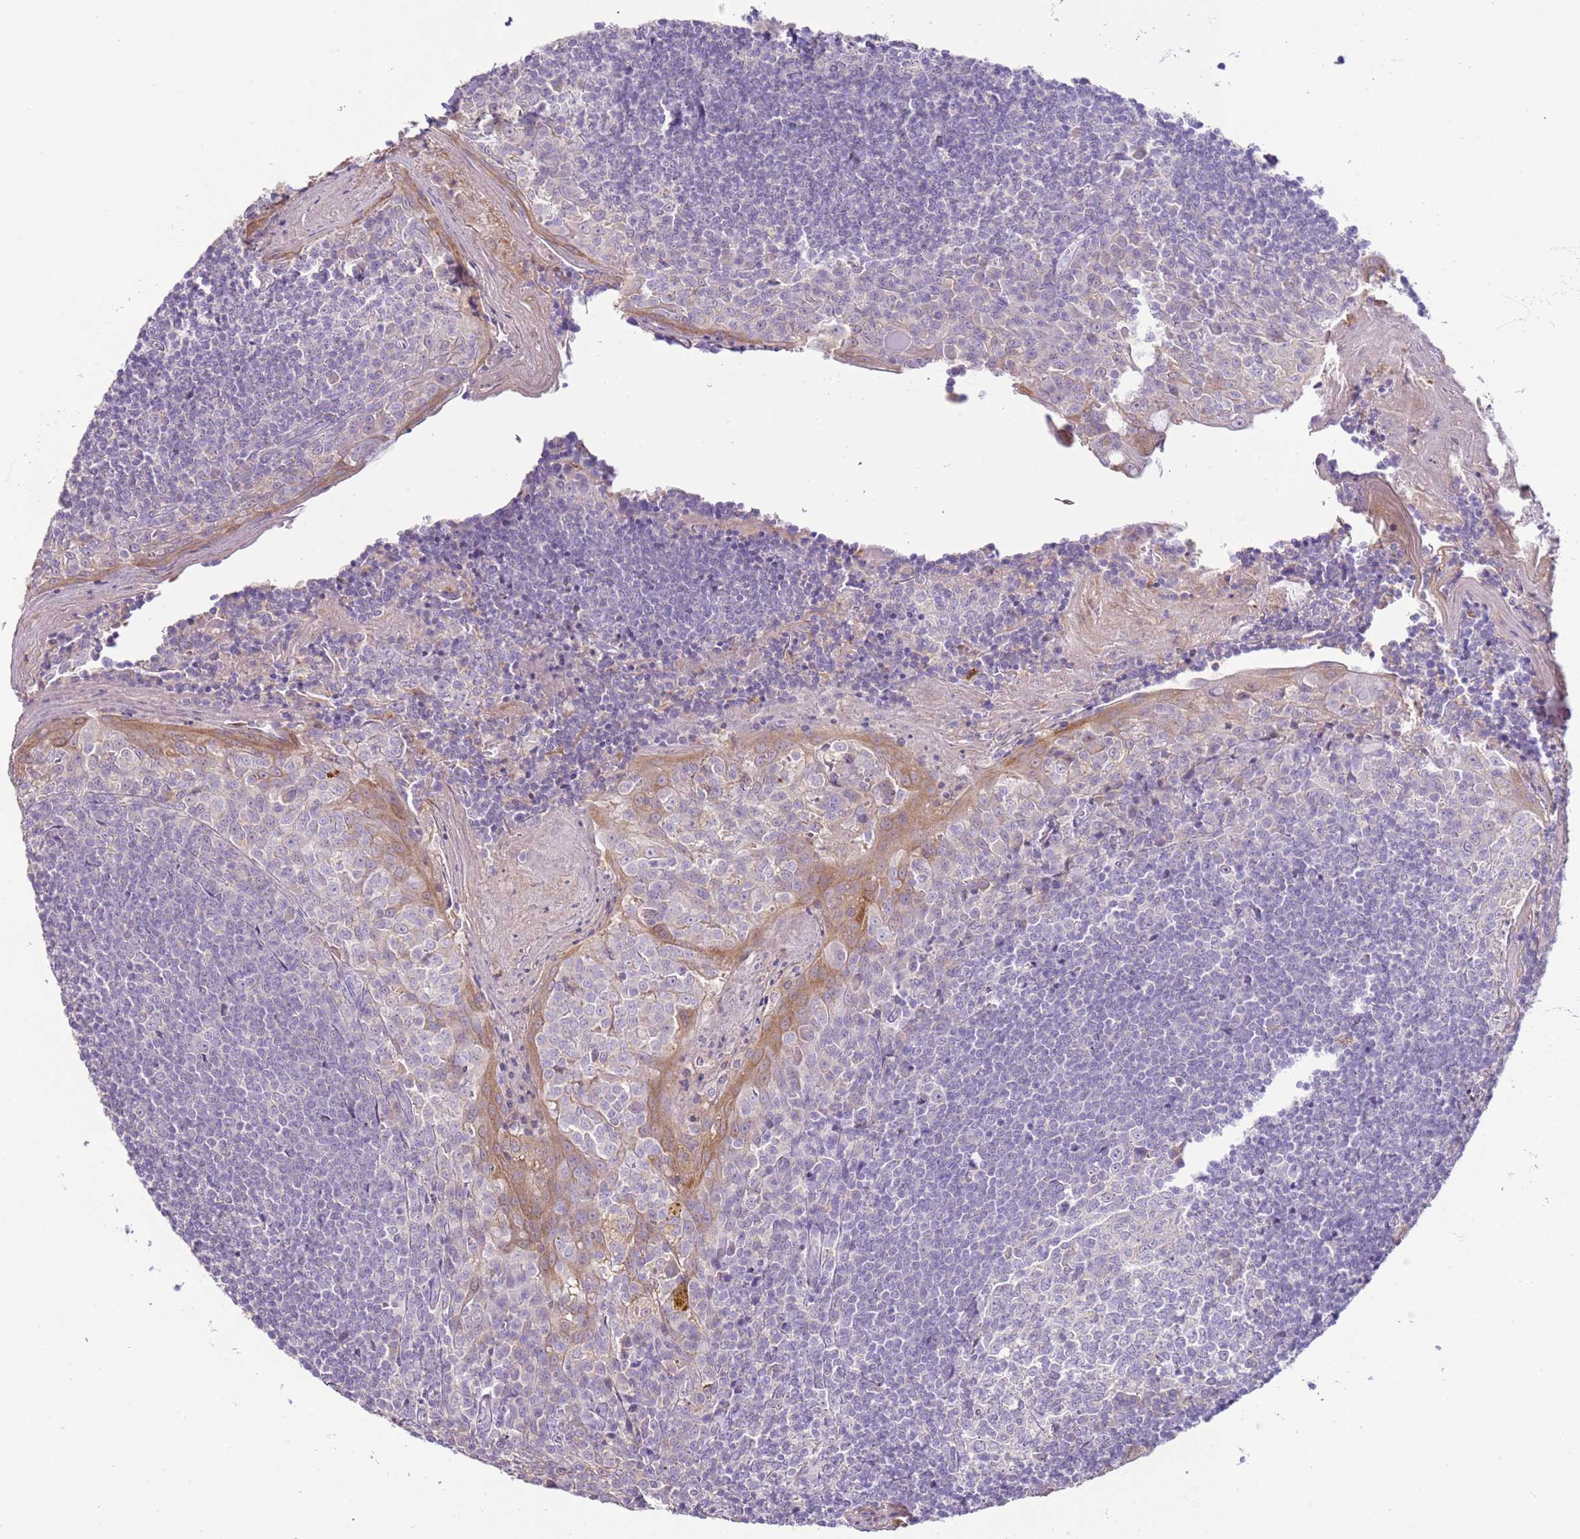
{"staining": {"intensity": "negative", "quantity": "none", "location": "none"}, "tissue": "tonsil", "cell_type": "Germinal center cells", "image_type": "normal", "snomed": [{"axis": "morphology", "description": "Normal tissue, NOS"}, {"axis": "topography", "description": "Tonsil"}], "caption": "Immunohistochemistry of unremarkable human tonsil reveals no positivity in germinal center cells.", "gene": "IL2RG", "patient": {"sex": "male", "age": 27}}